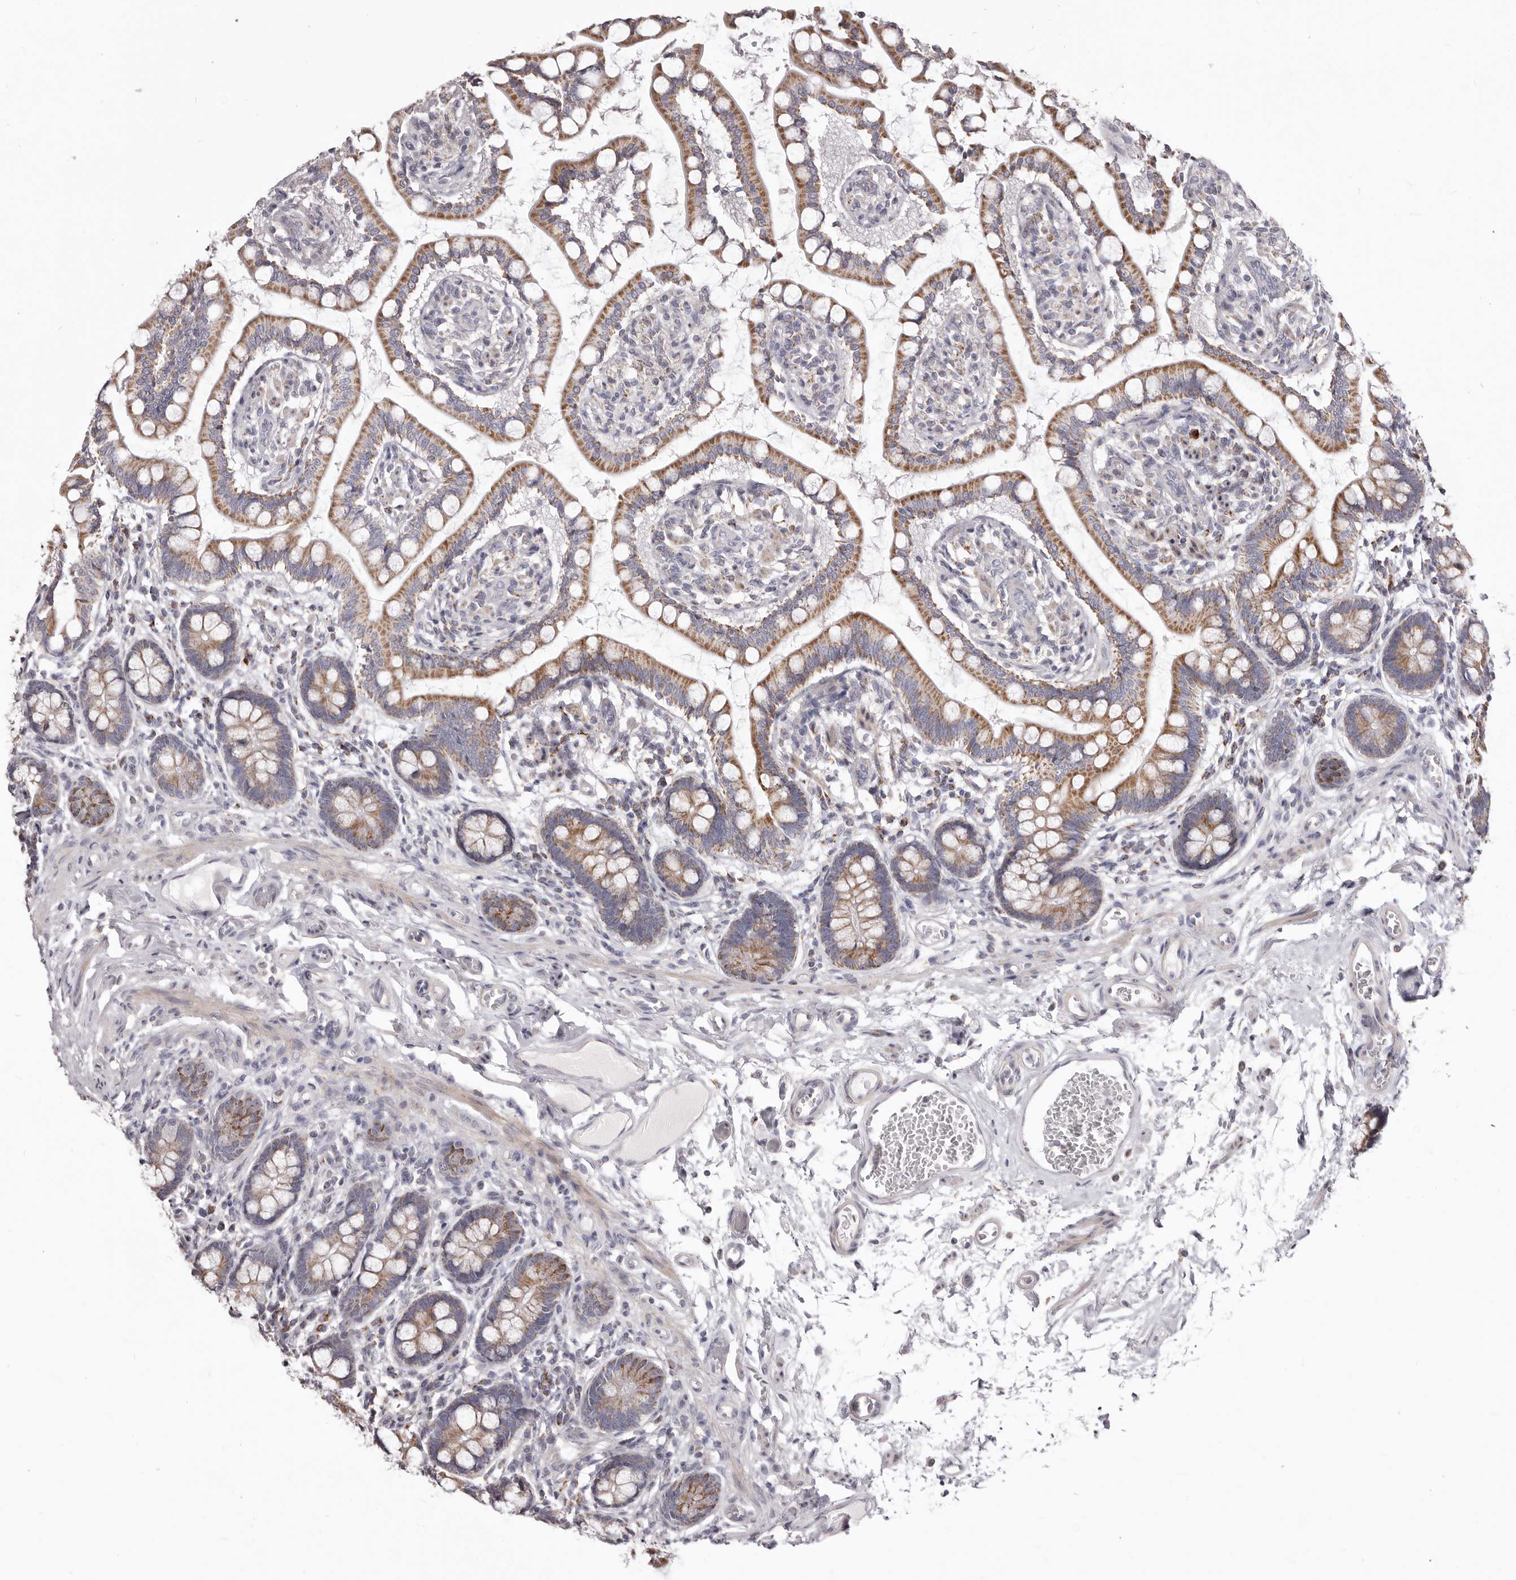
{"staining": {"intensity": "moderate", "quantity": ">75%", "location": "cytoplasmic/membranous"}, "tissue": "small intestine", "cell_type": "Glandular cells", "image_type": "normal", "snomed": [{"axis": "morphology", "description": "Normal tissue, NOS"}, {"axis": "topography", "description": "Small intestine"}], "caption": "Brown immunohistochemical staining in unremarkable human small intestine demonstrates moderate cytoplasmic/membranous staining in about >75% of glandular cells.", "gene": "PRMT2", "patient": {"sex": "male", "age": 52}}